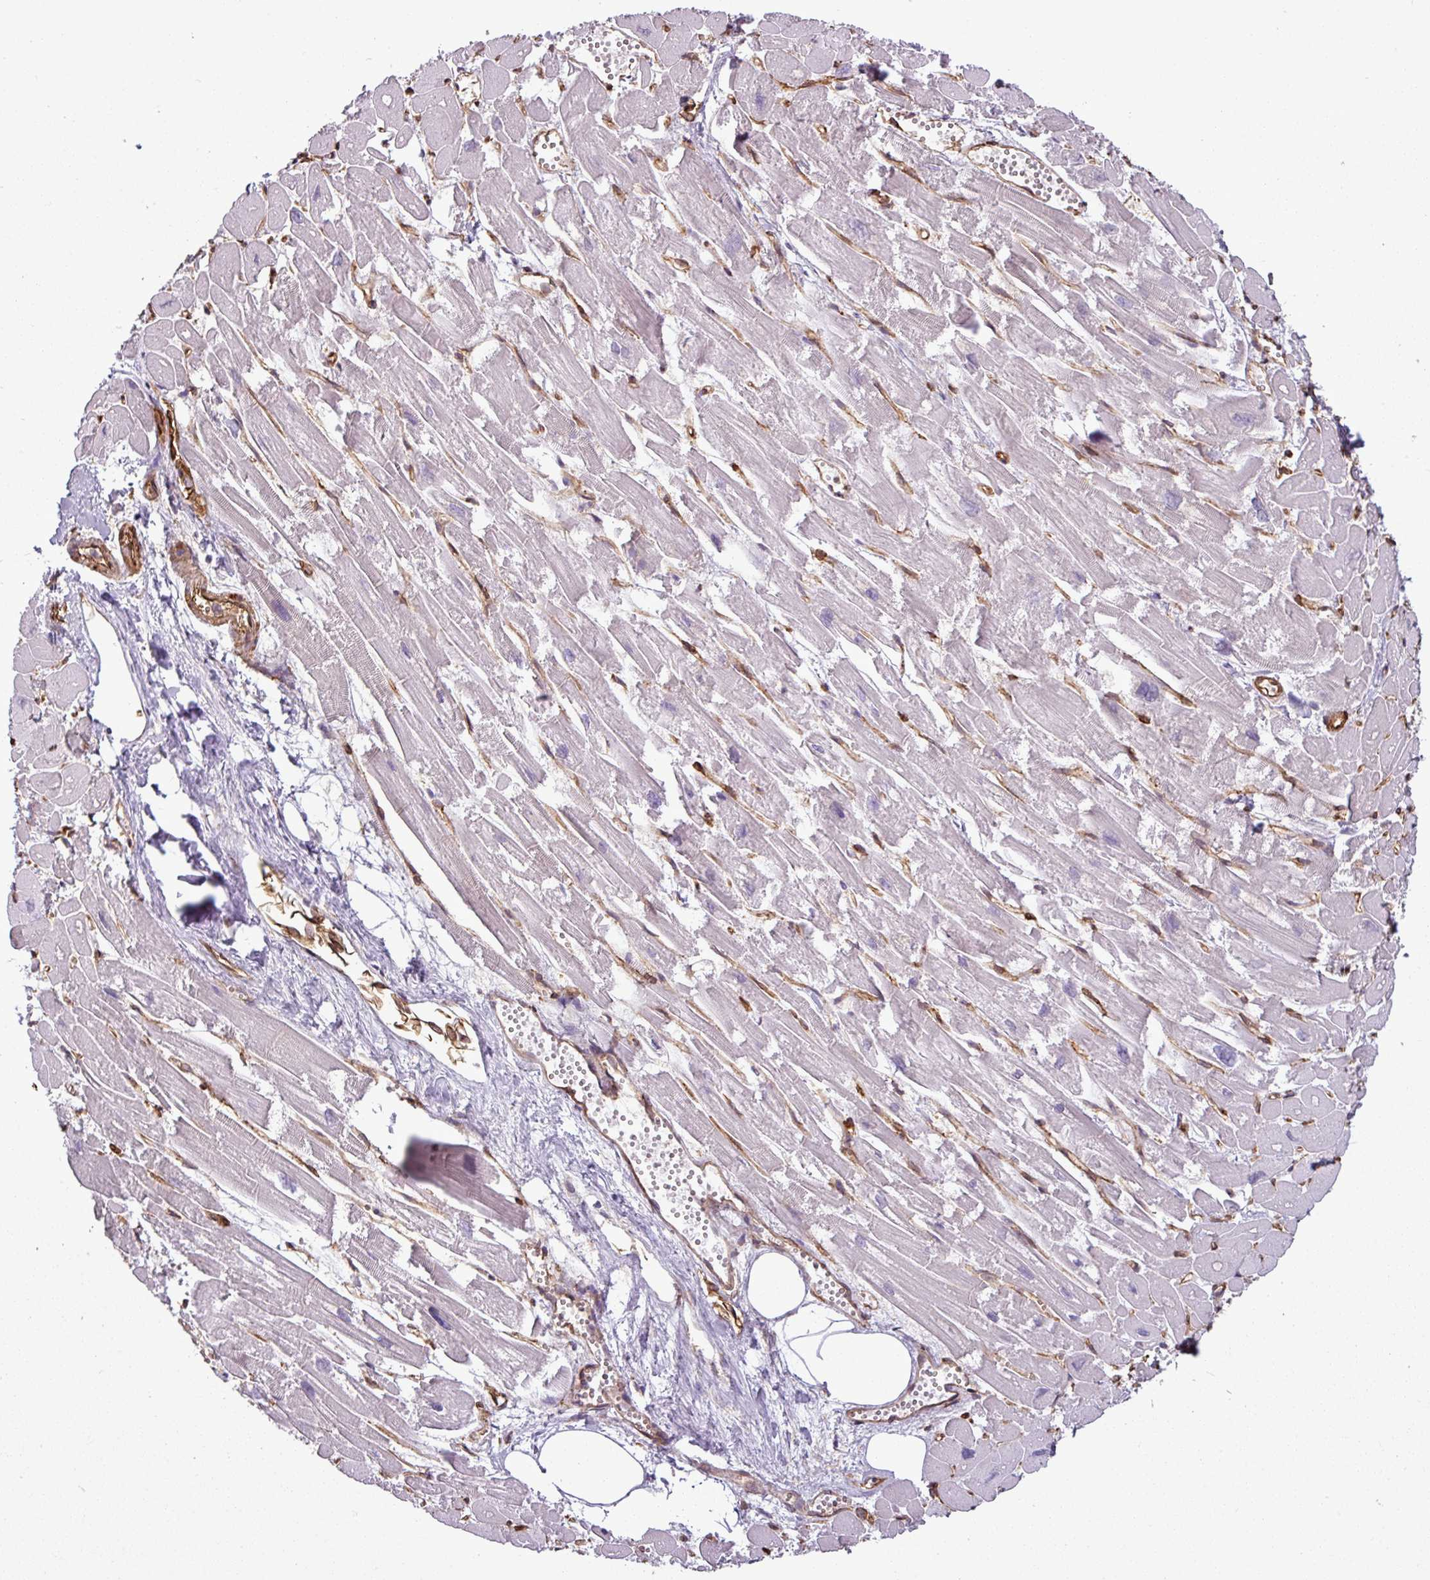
{"staining": {"intensity": "negative", "quantity": "none", "location": "none"}, "tissue": "heart muscle", "cell_type": "Cardiomyocytes", "image_type": "normal", "snomed": [{"axis": "morphology", "description": "Normal tissue, NOS"}, {"axis": "topography", "description": "Heart"}], "caption": "Immunohistochemistry of unremarkable heart muscle demonstrates no expression in cardiomyocytes.", "gene": "PACSIN2", "patient": {"sex": "male", "age": 54}}